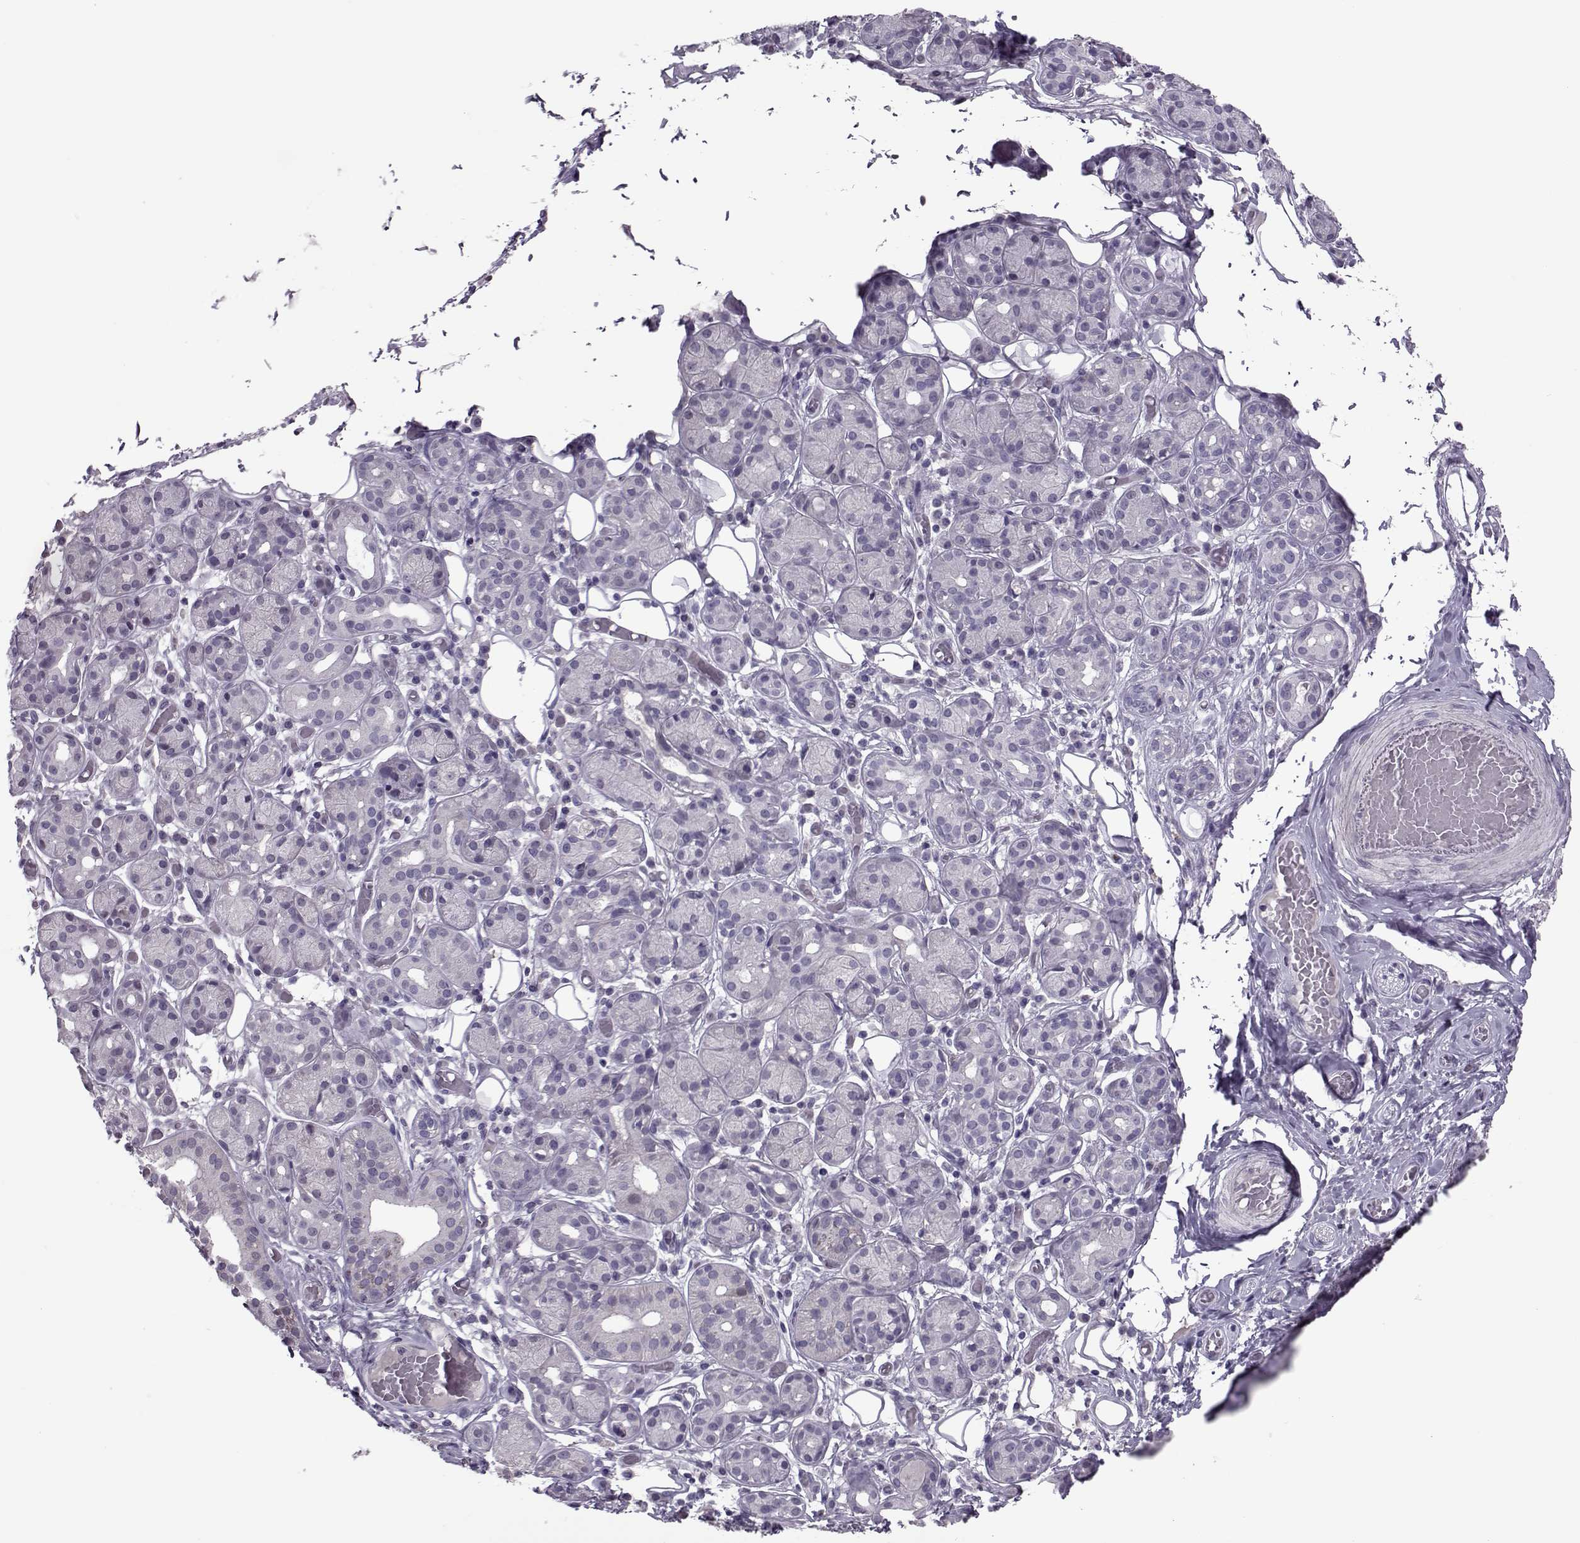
{"staining": {"intensity": "negative", "quantity": "none", "location": "none"}, "tissue": "salivary gland", "cell_type": "Glandular cells", "image_type": "normal", "snomed": [{"axis": "morphology", "description": "Normal tissue, NOS"}, {"axis": "topography", "description": "Salivary gland"}, {"axis": "topography", "description": "Peripheral nerve tissue"}], "caption": "The photomicrograph shows no significant expression in glandular cells of salivary gland.", "gene": "ASRGL1", "patient": {"sex": "male", "age": 71}}